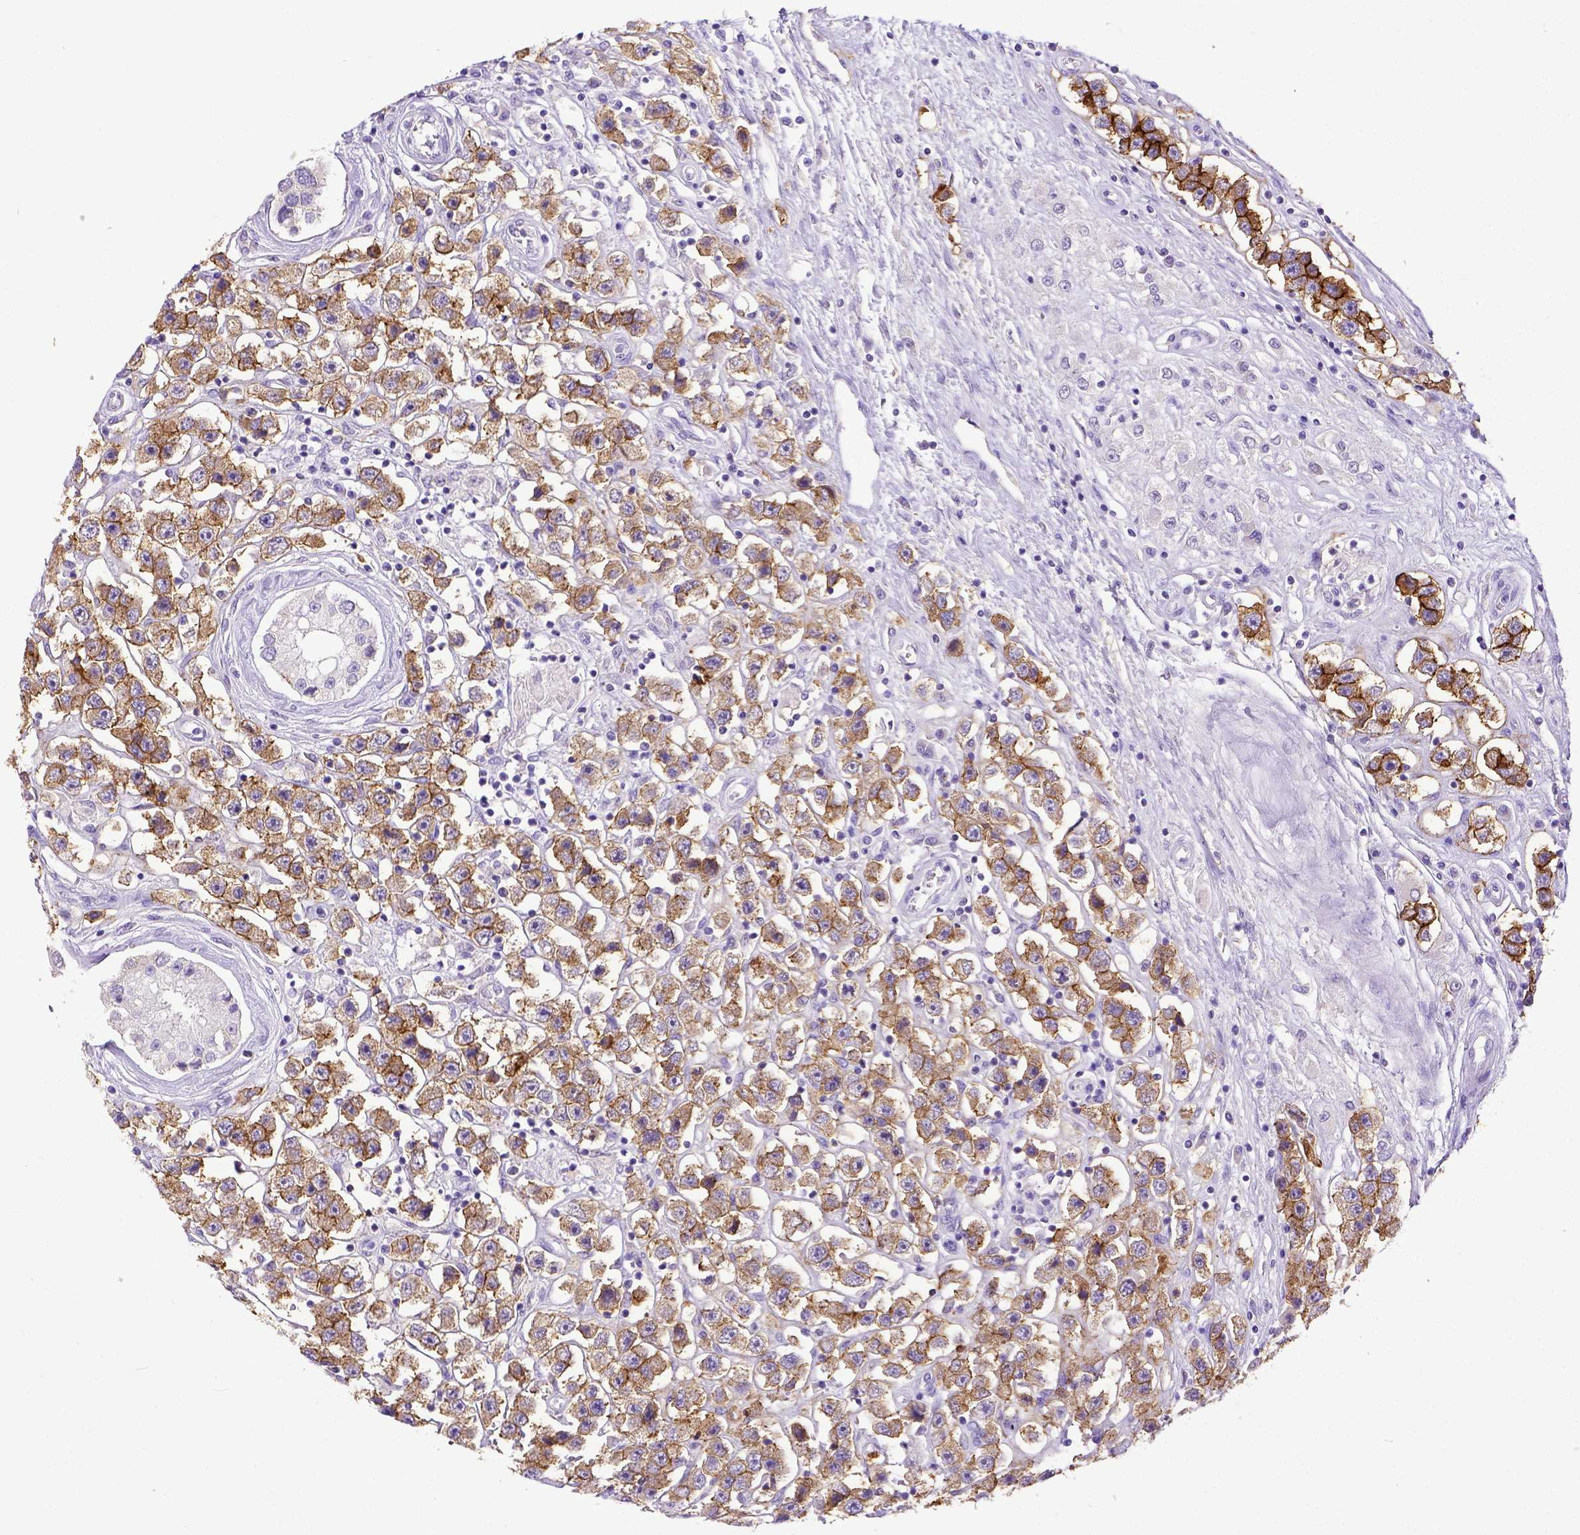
{"staining": {"intensity": "moderate", "quantity": ">75%", "location": "cytoplasmic/membranous"}, "tissue": "testis cancer", "cell_type": "Tumor cells", "image_type": "cancer", "snomed": [{"axis": "morphology", "description": "Seminoma, NOS"}, {"axis": "topography", "description": "Testis"}], "caption": "Immunohistochemistry (IHC) (DAB (3,3'-diaminobenzidine)) staining of human testis cancer (seminoma) reveals moderate cytoplasmic/membranous protein staining in approximately >75% of tumor cells. (IHC, brightfield microscopy, high magnification).", "gene": "KIT", "patient": {"sex": "male", "age": 45}}